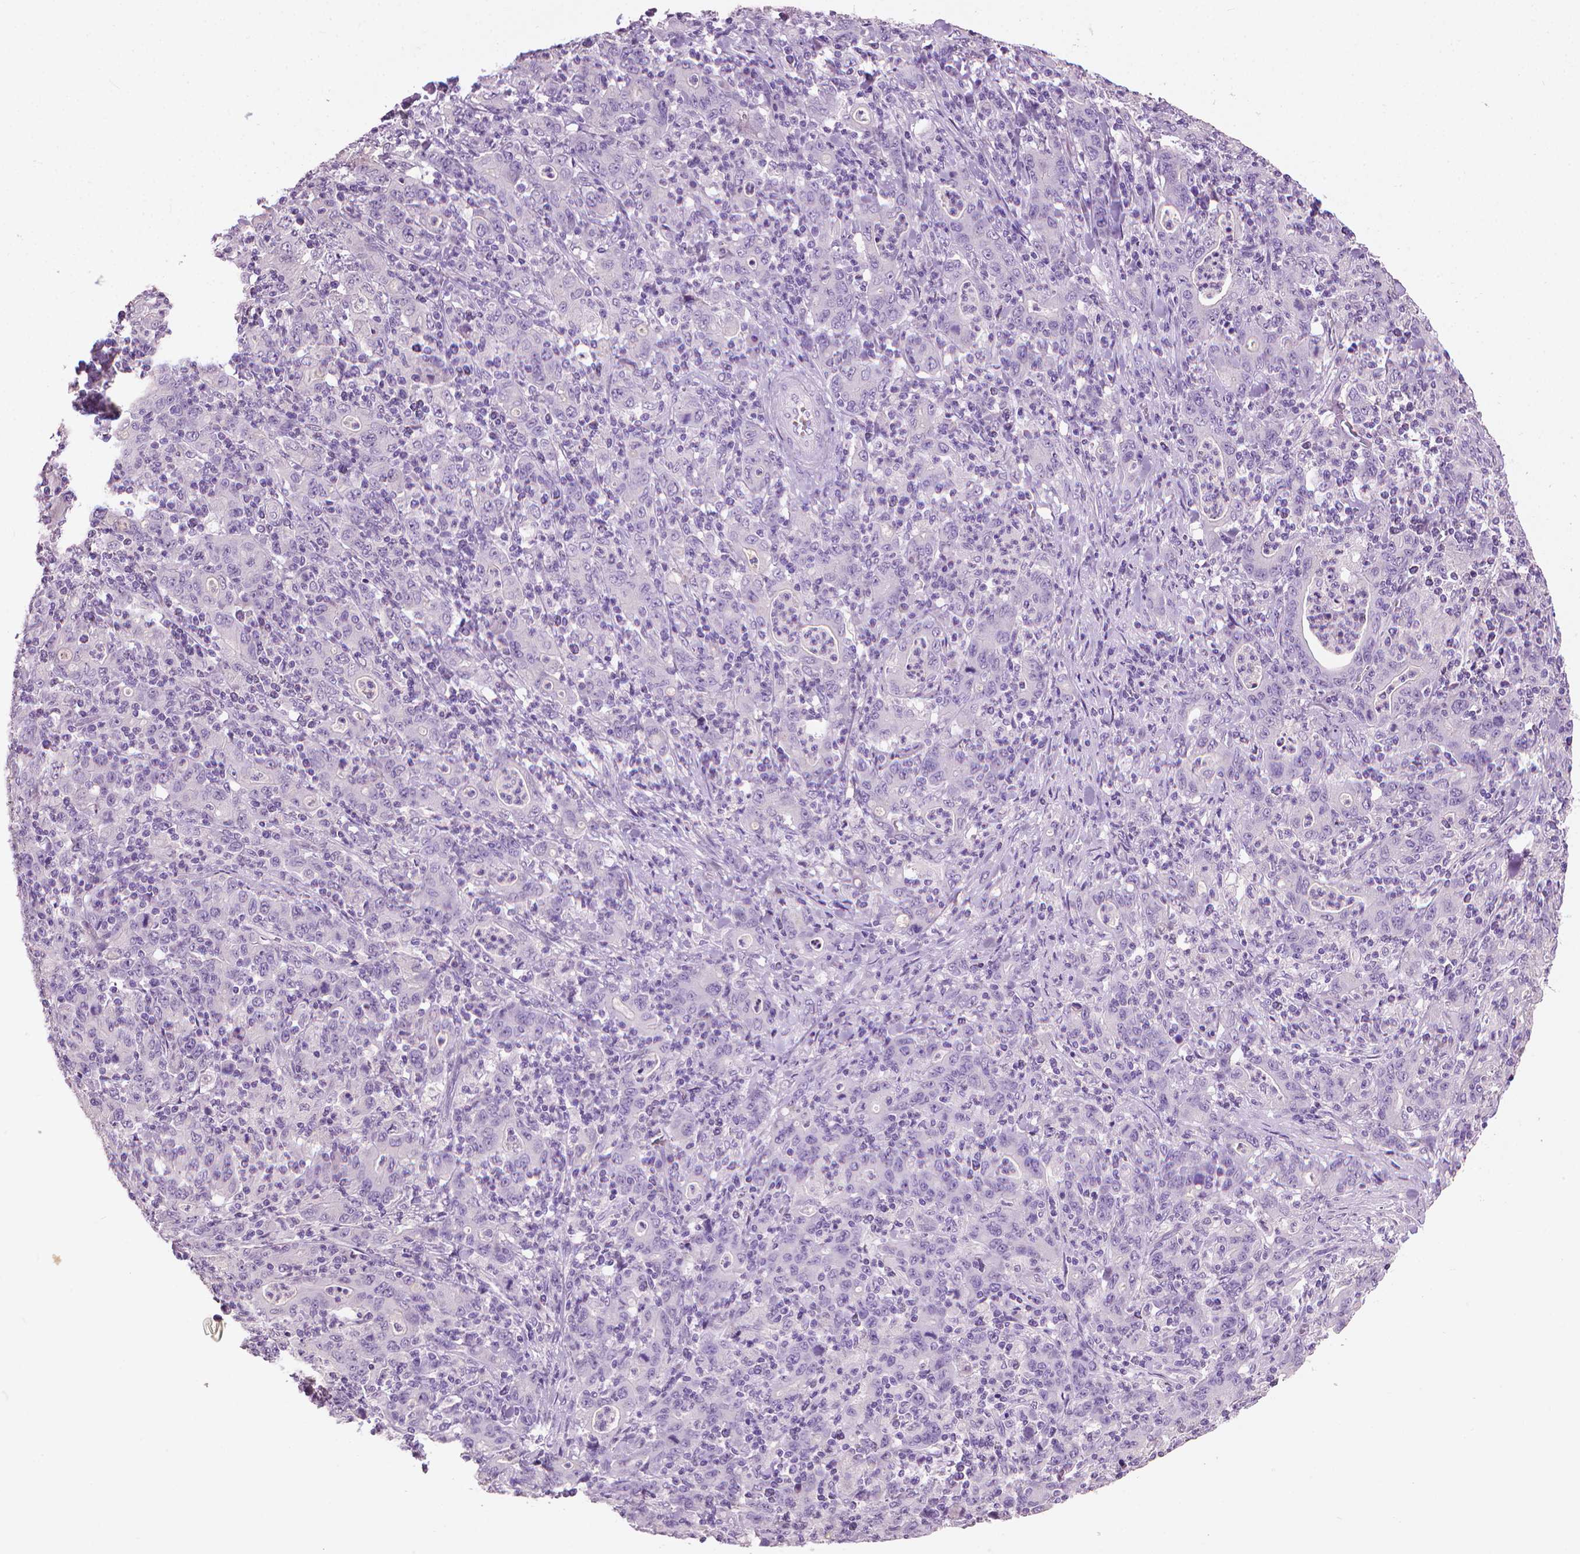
{"staining": {"intensity": "negative", "quantity": "none", "location": "none"}, "tissue": "stomach cancer", "cell_type": "Tumor cells", "image_type": "cancer", "snomed": [{"axis": "morphology", "description": "Adenocarcinoma, NOS"}, {"axis": "topography", "description": "Stomach, upper"}], "caption": "DAB immunohistochemical staining of stomach cancer reveals no significant staining in tumor cells.", "gene": "MLANA", "patient": {"sex": "male", "age": 69}}